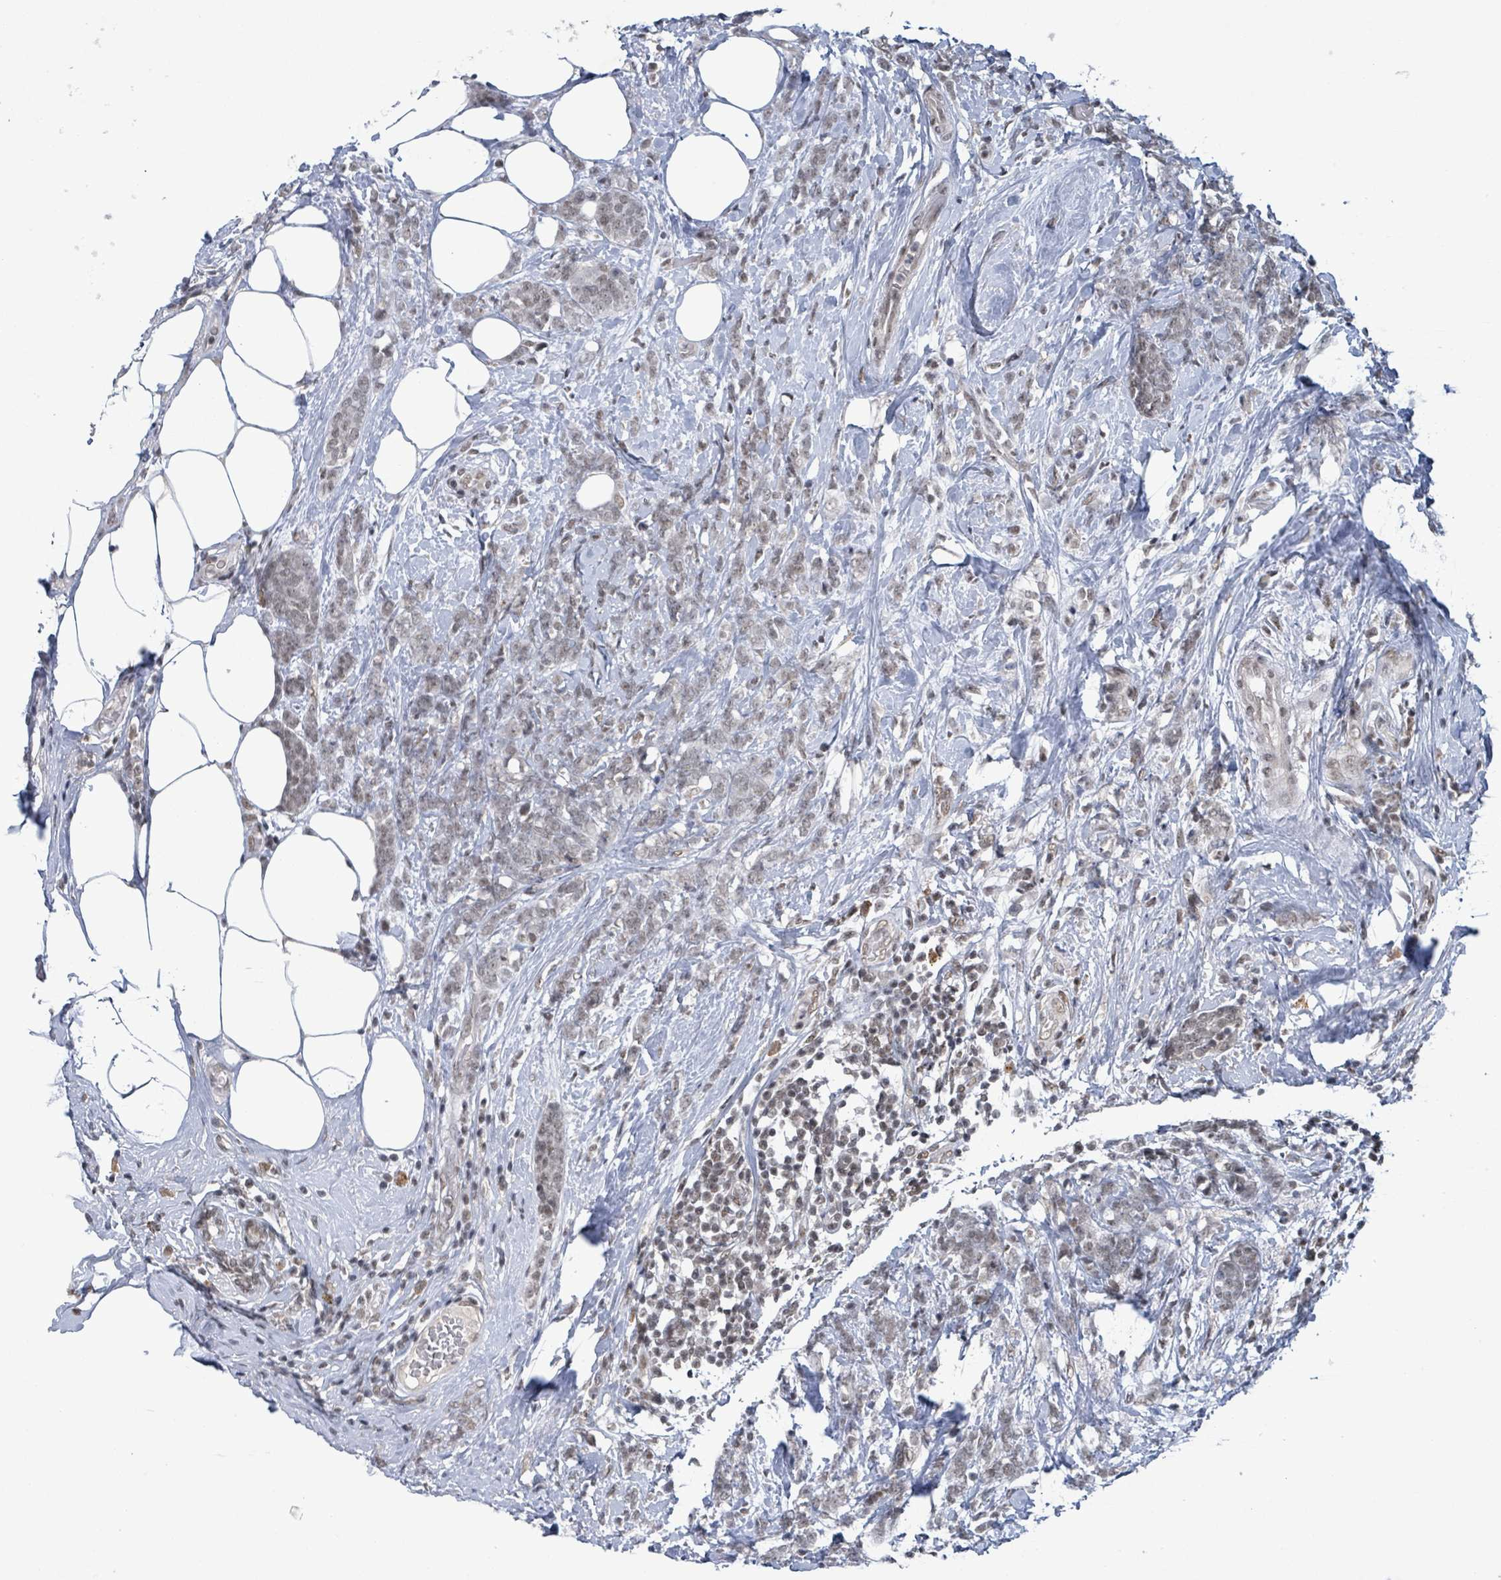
{"staining": {"intensity": "weak", "quantity": "25%-75%", "location": "nuclear"}, "tissue": "breast cancer", "cell_type": "Tumor cells", "image_type": "cancer", "snomed": [{"axis": "morphology", "description": "Lobular carcinoma"}, {"axis": "topography", "description": "Breast"}], "caption": "An IHC micrograph of neoplastic tissue is shown. Protein staining in brown highlights weak nuclear positivity in breast cancer within tumor cells. Immunohistochemistry (ihc) stains the protein of interest in brown and the nuclei are stained blue.", "gene": "BANP", "patient": {"sex": "female", "age": 58}}